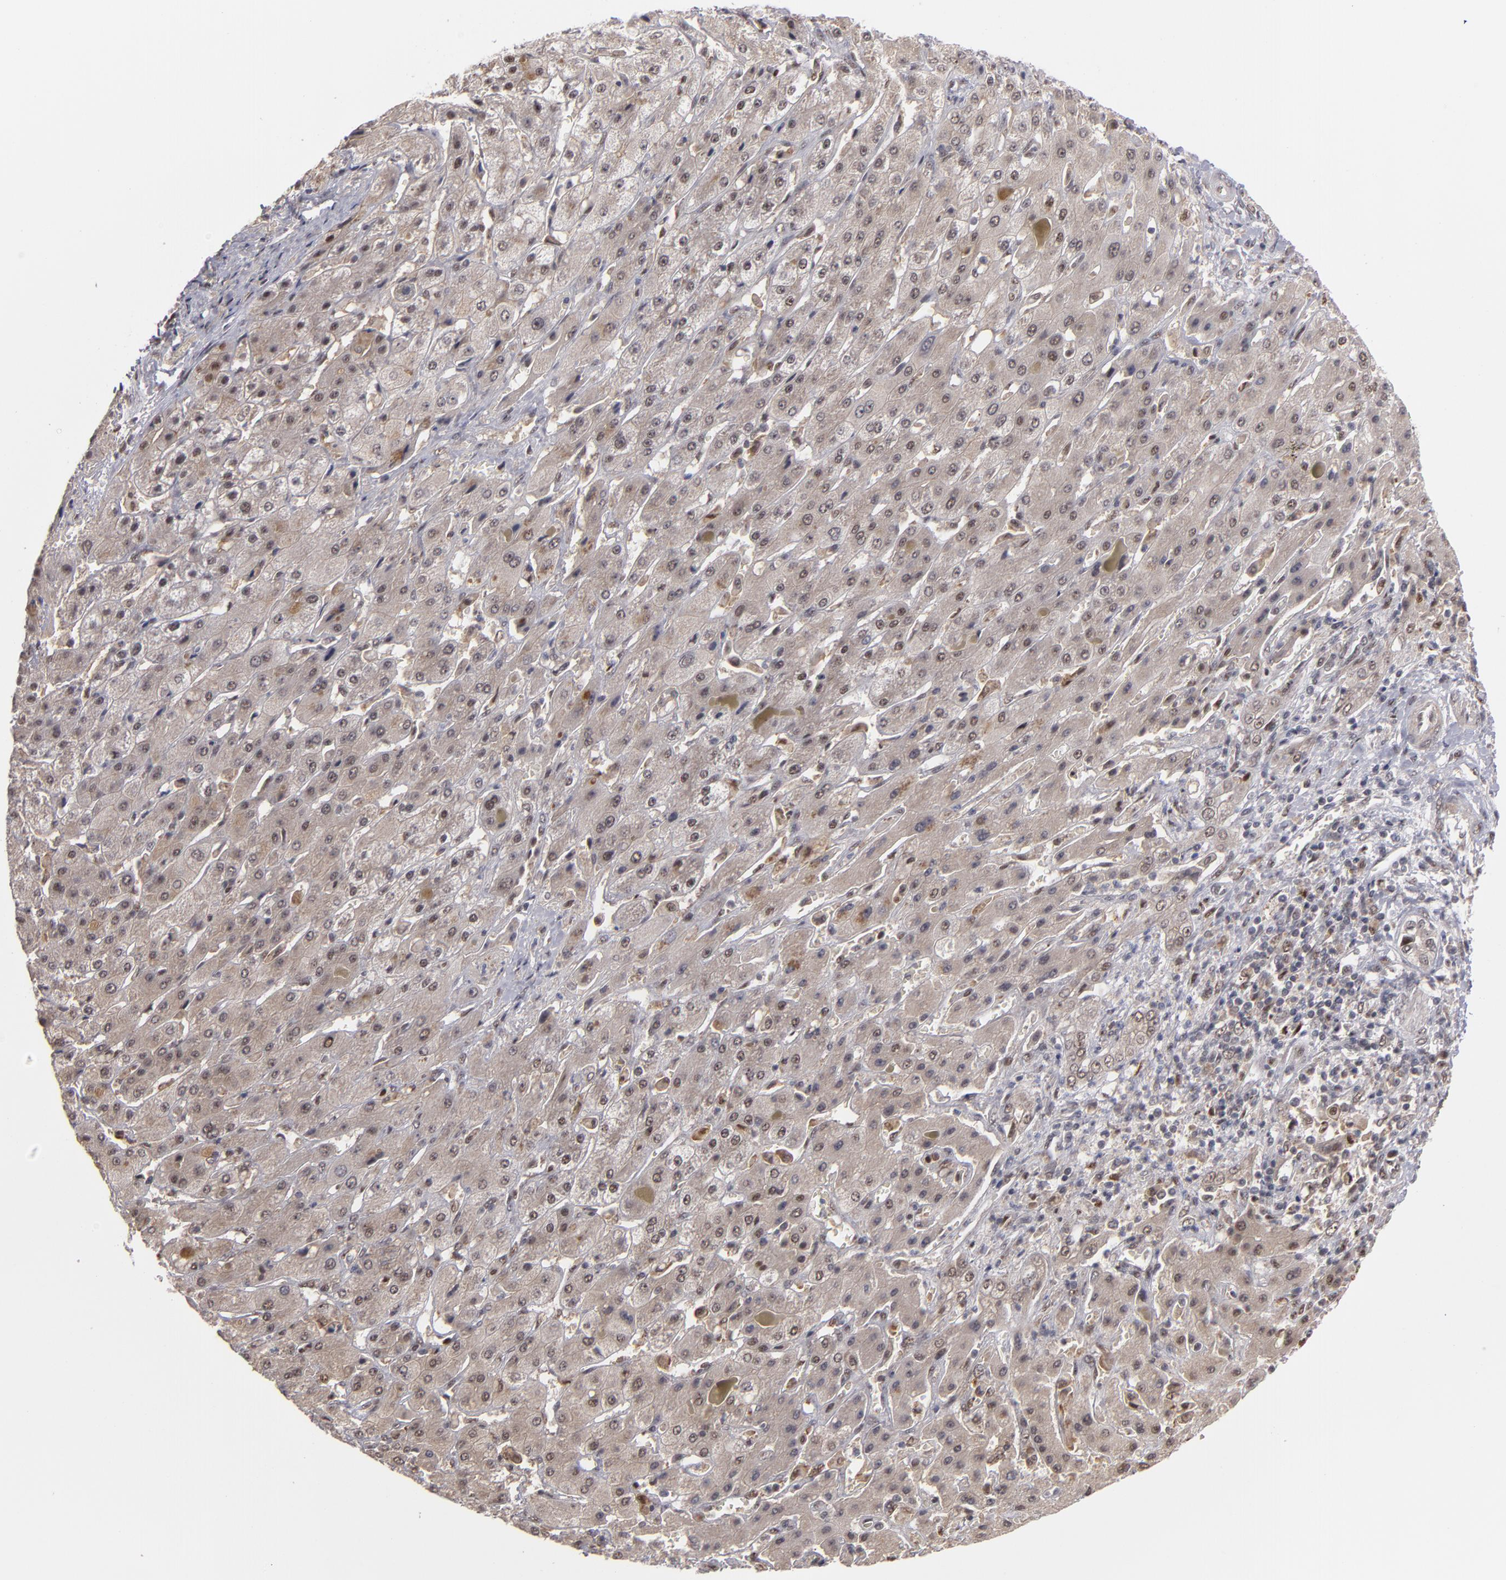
{"staining": {"intensity": "weak", "quantity": "<25%", "location": "nuclear"}, "tissue": "liver cancer", "cell_type": "Tumor cells", "image_type": "cancer", "snomed": [{"axis": "morphology", "description": "Cholangiocarcinoma"}, {"axis": "topography", "description": "Liver"}], "caption": "This is an immunohistochemistry (IHC) photomicrograph of human liver cancer (cholangiocarcinoma). There is no staining in tumor cells.", "gene": "ZNF234", "patient": {"sex": "female", "age": 52}}